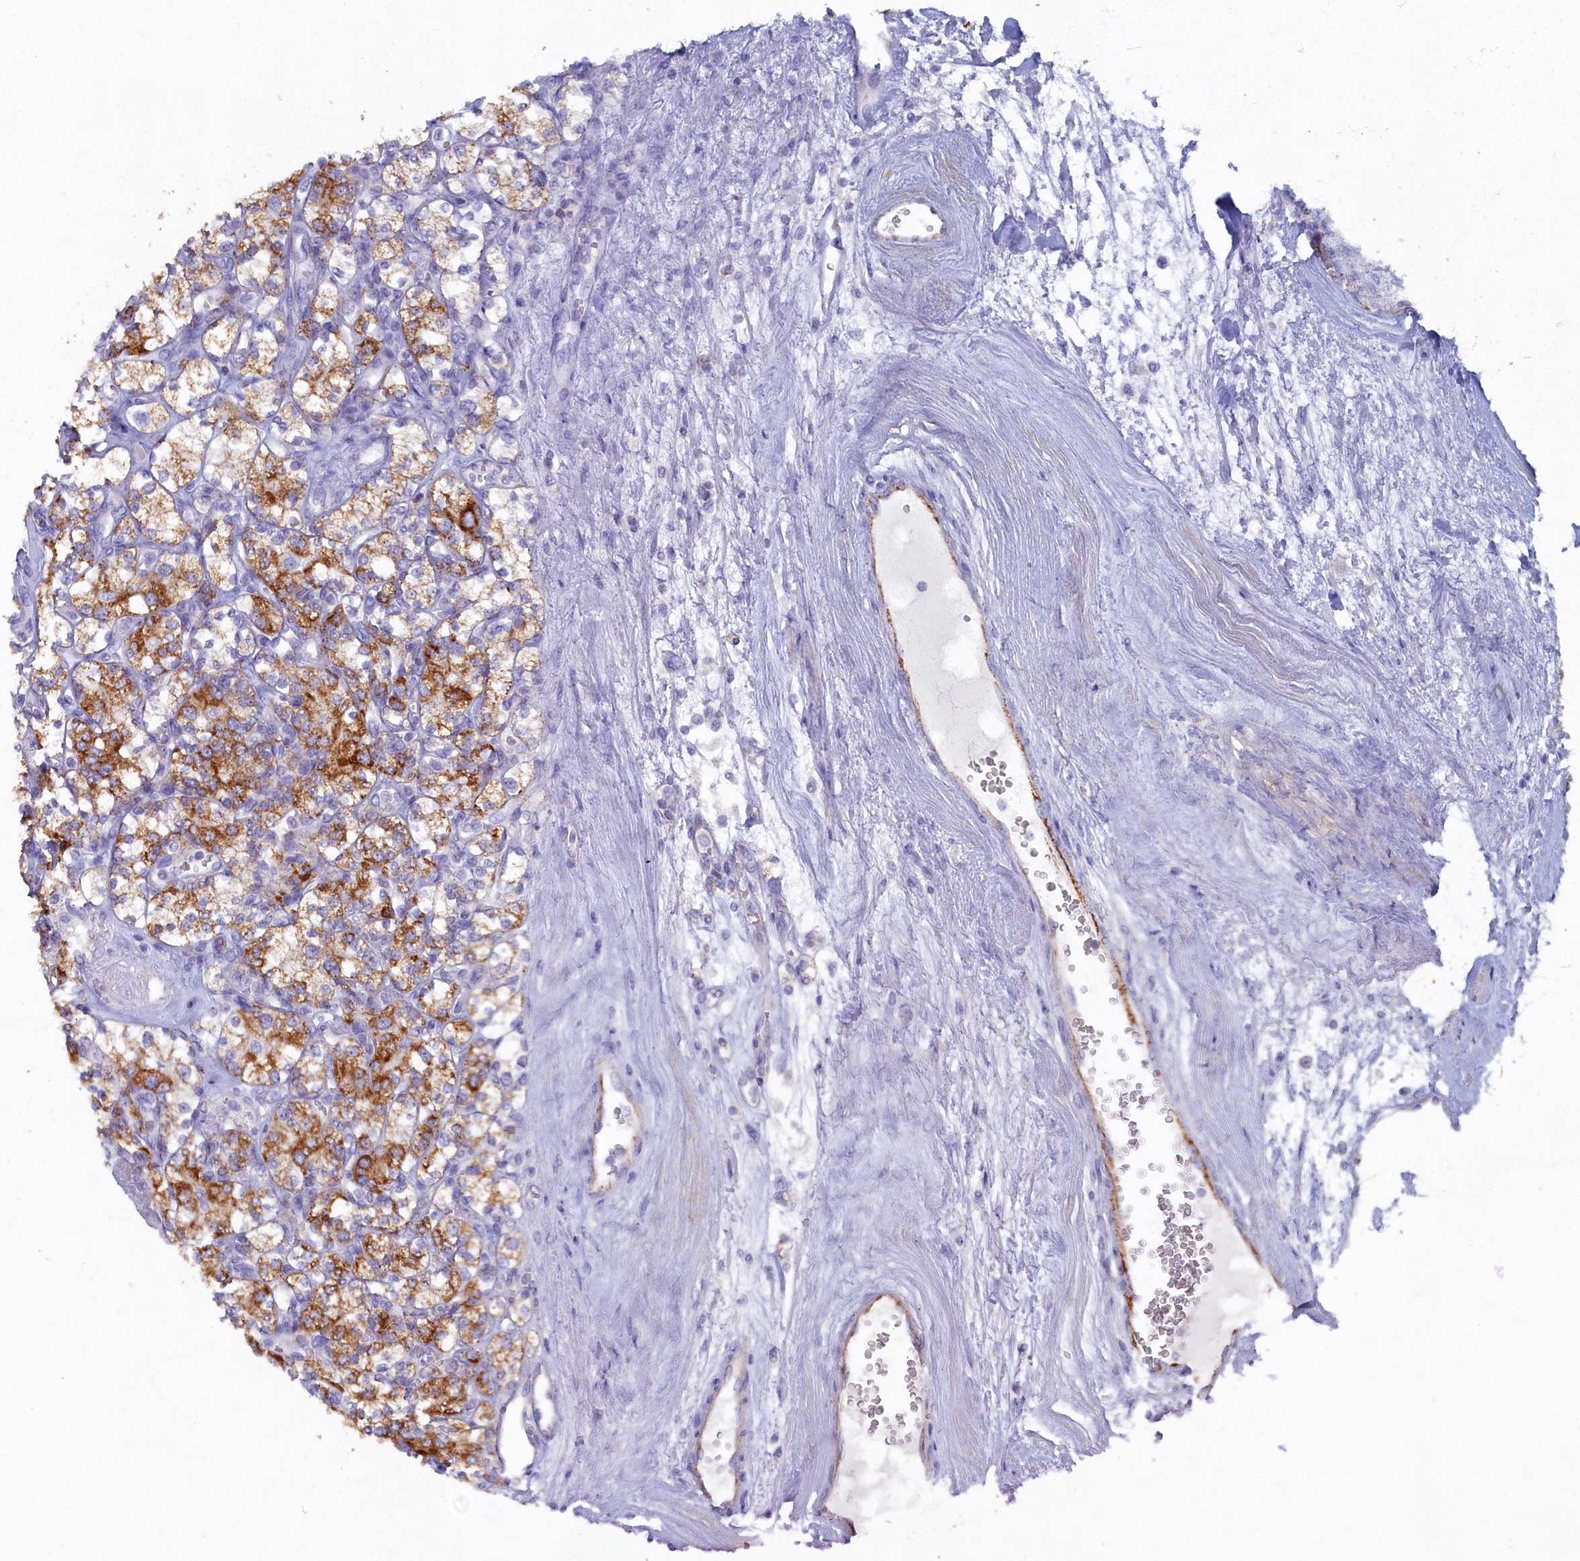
{"staining": {"intensity": "moderate", "quantity": ">75%", "location": "cytoplasmic/membranous"}, "tissue": "renal cancer", "cell_type": "Tumor cells", "image_type": "cancer", "snomed": [{"axis": "morphology", "description": "Adenocarcinoma, NOS"}, {"axis": "topography", "description": "Kidney"}], "caption": "IHC of renal adenocarcinoma displays medium levels of moderate cytoplasmic/membranous positivity in about >75% of tumor cells. The staining was performed using DAB, with brown indicating positive protein expression. Nuclei are stained blue with hematoxylin.", "gene": "OCIAD2", "patient": {"sex": "male", "age": 77}}